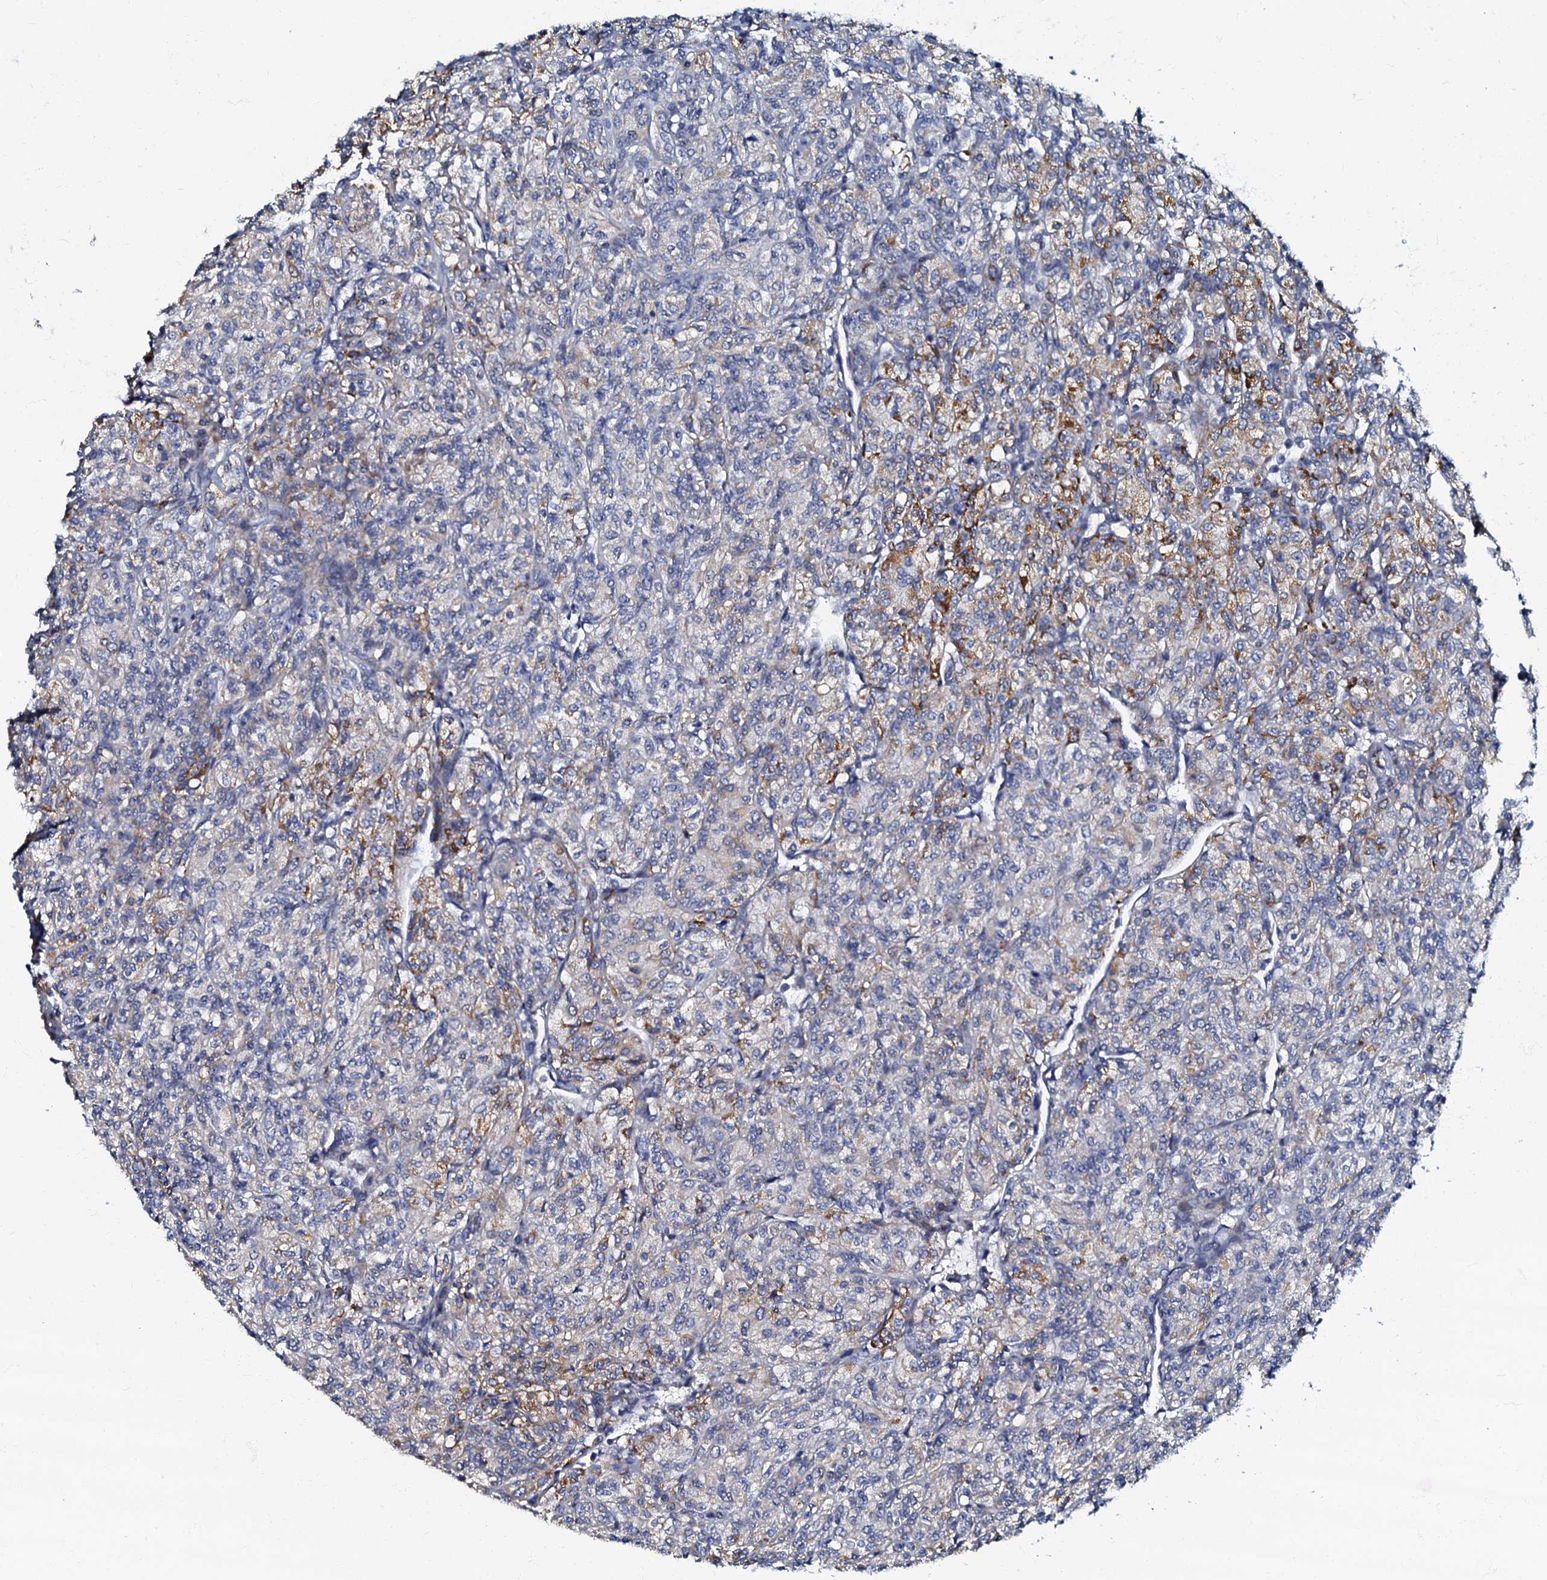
{"staining": {"intensity": "moderate", "quantity": "<25%", "location": "cytoplasmic/membranous"}, "tissue": "renal cancer", "cell_type": "Tumor cells", "image_type": "cancer", "snomed": [{"axis": "morphology", "description": "Adenocarcinoma, NOS"}, {"axis": "topography", "description": "Kidney"}], "caption": "Renal adenocarcinoma tissue reveals moderate cytoplasmic/membranous expression in about <25% of tumor cells", "gene": "OLAH", "patient": {"sex": "male", "age": 77}}